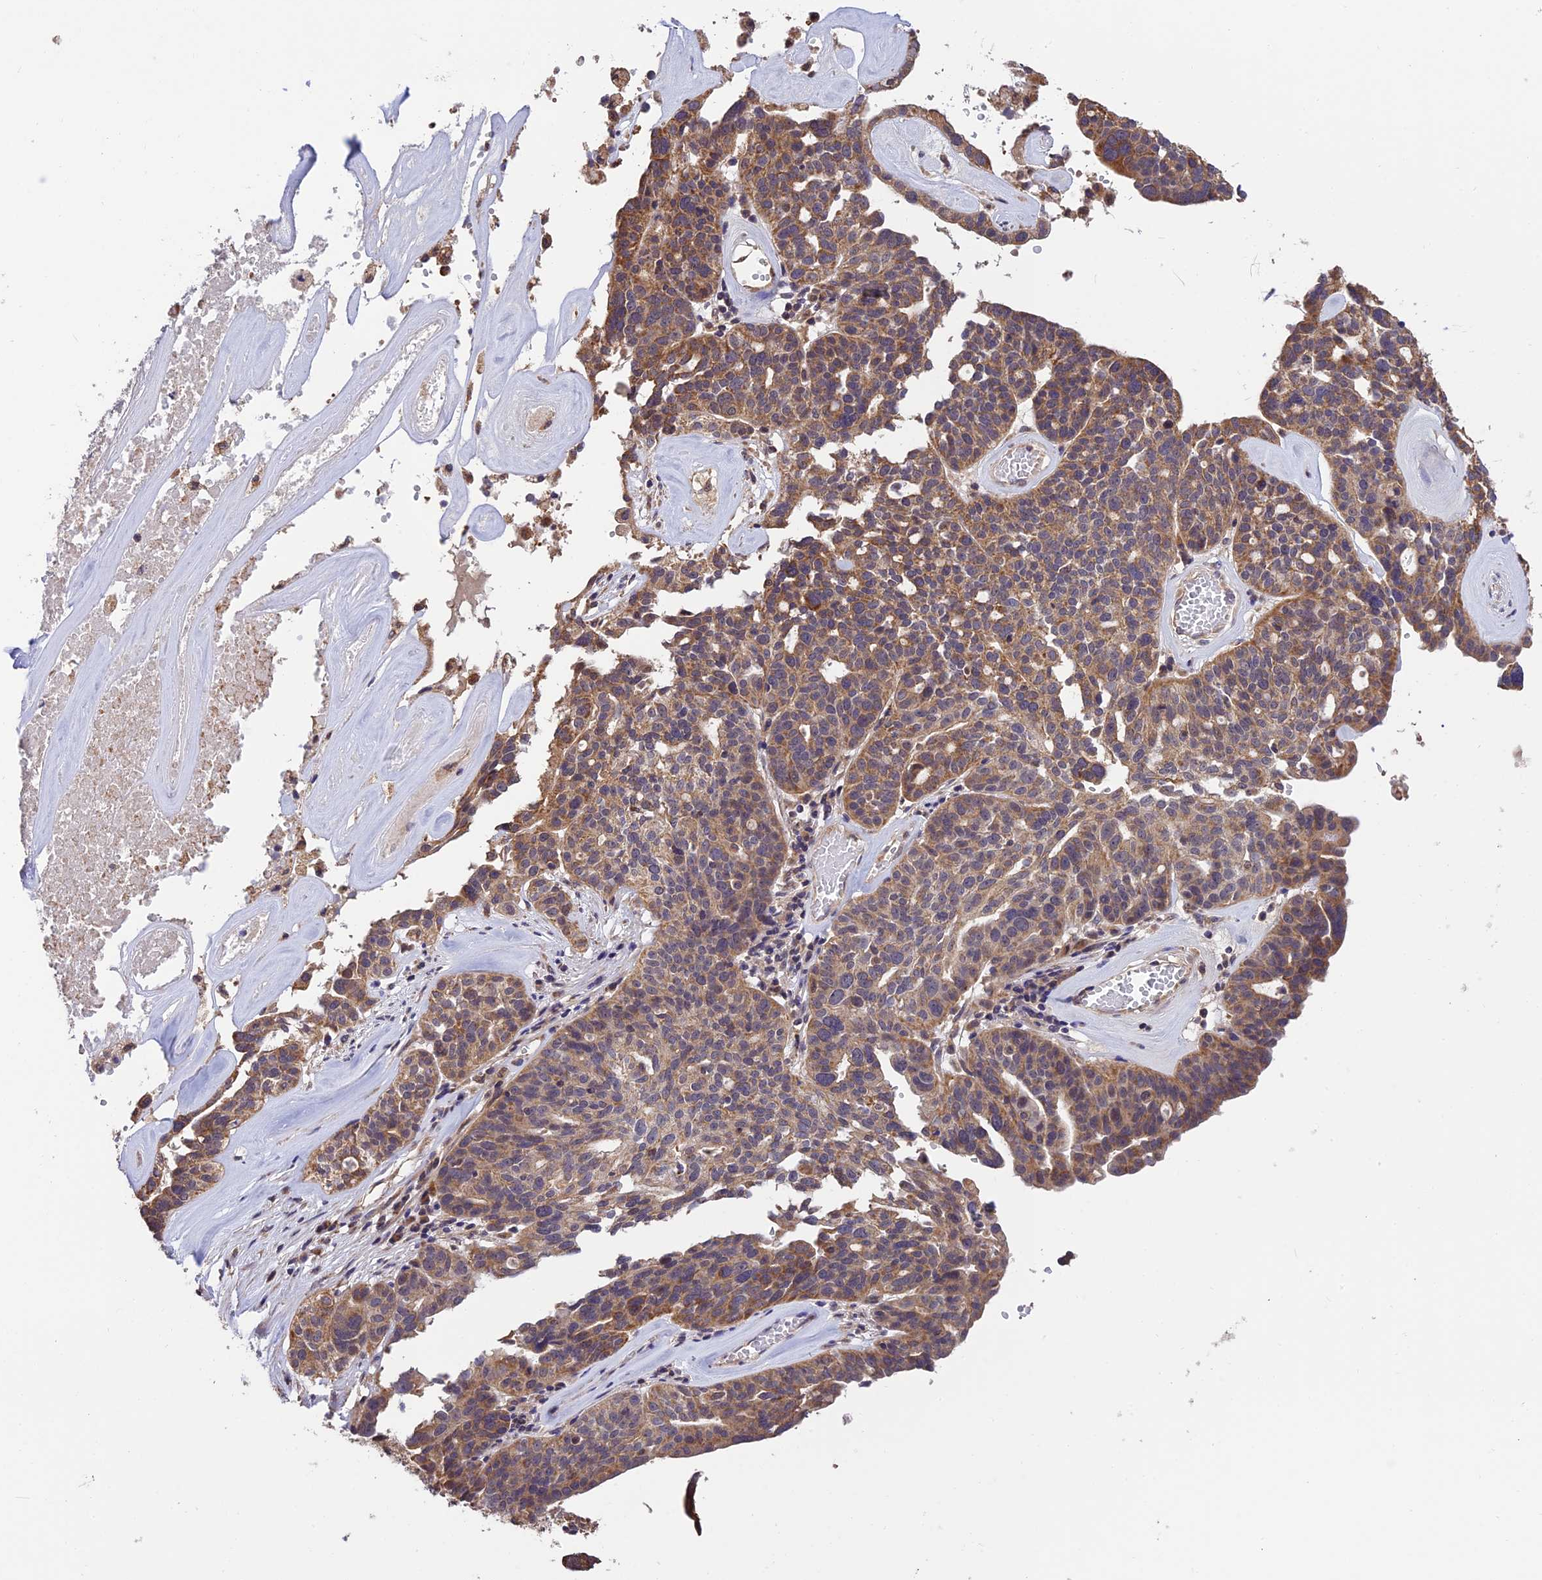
{"staining": {"intensity": "moderate", "quantity": ">75%", "location": "cytoplasmic/membranous"}, "tissue": "ovarian cancer", "cell_type": "Tumor cells", "image_type": "cancer", "snomed": [{"axis": "morphology", "description": "Cystadenocarcinoma, serous, NOS"}, {"axis": "topography", "description": "Ovary"}], "caption": "Immunohistochemical staining of ovarian cancer reveals medium levels of moderate cytoplasmic/membranous protein staining in approximately >75% of tumor cells.", "gene": "MNS1", "patient": {"sex": "female", "age": 59}}